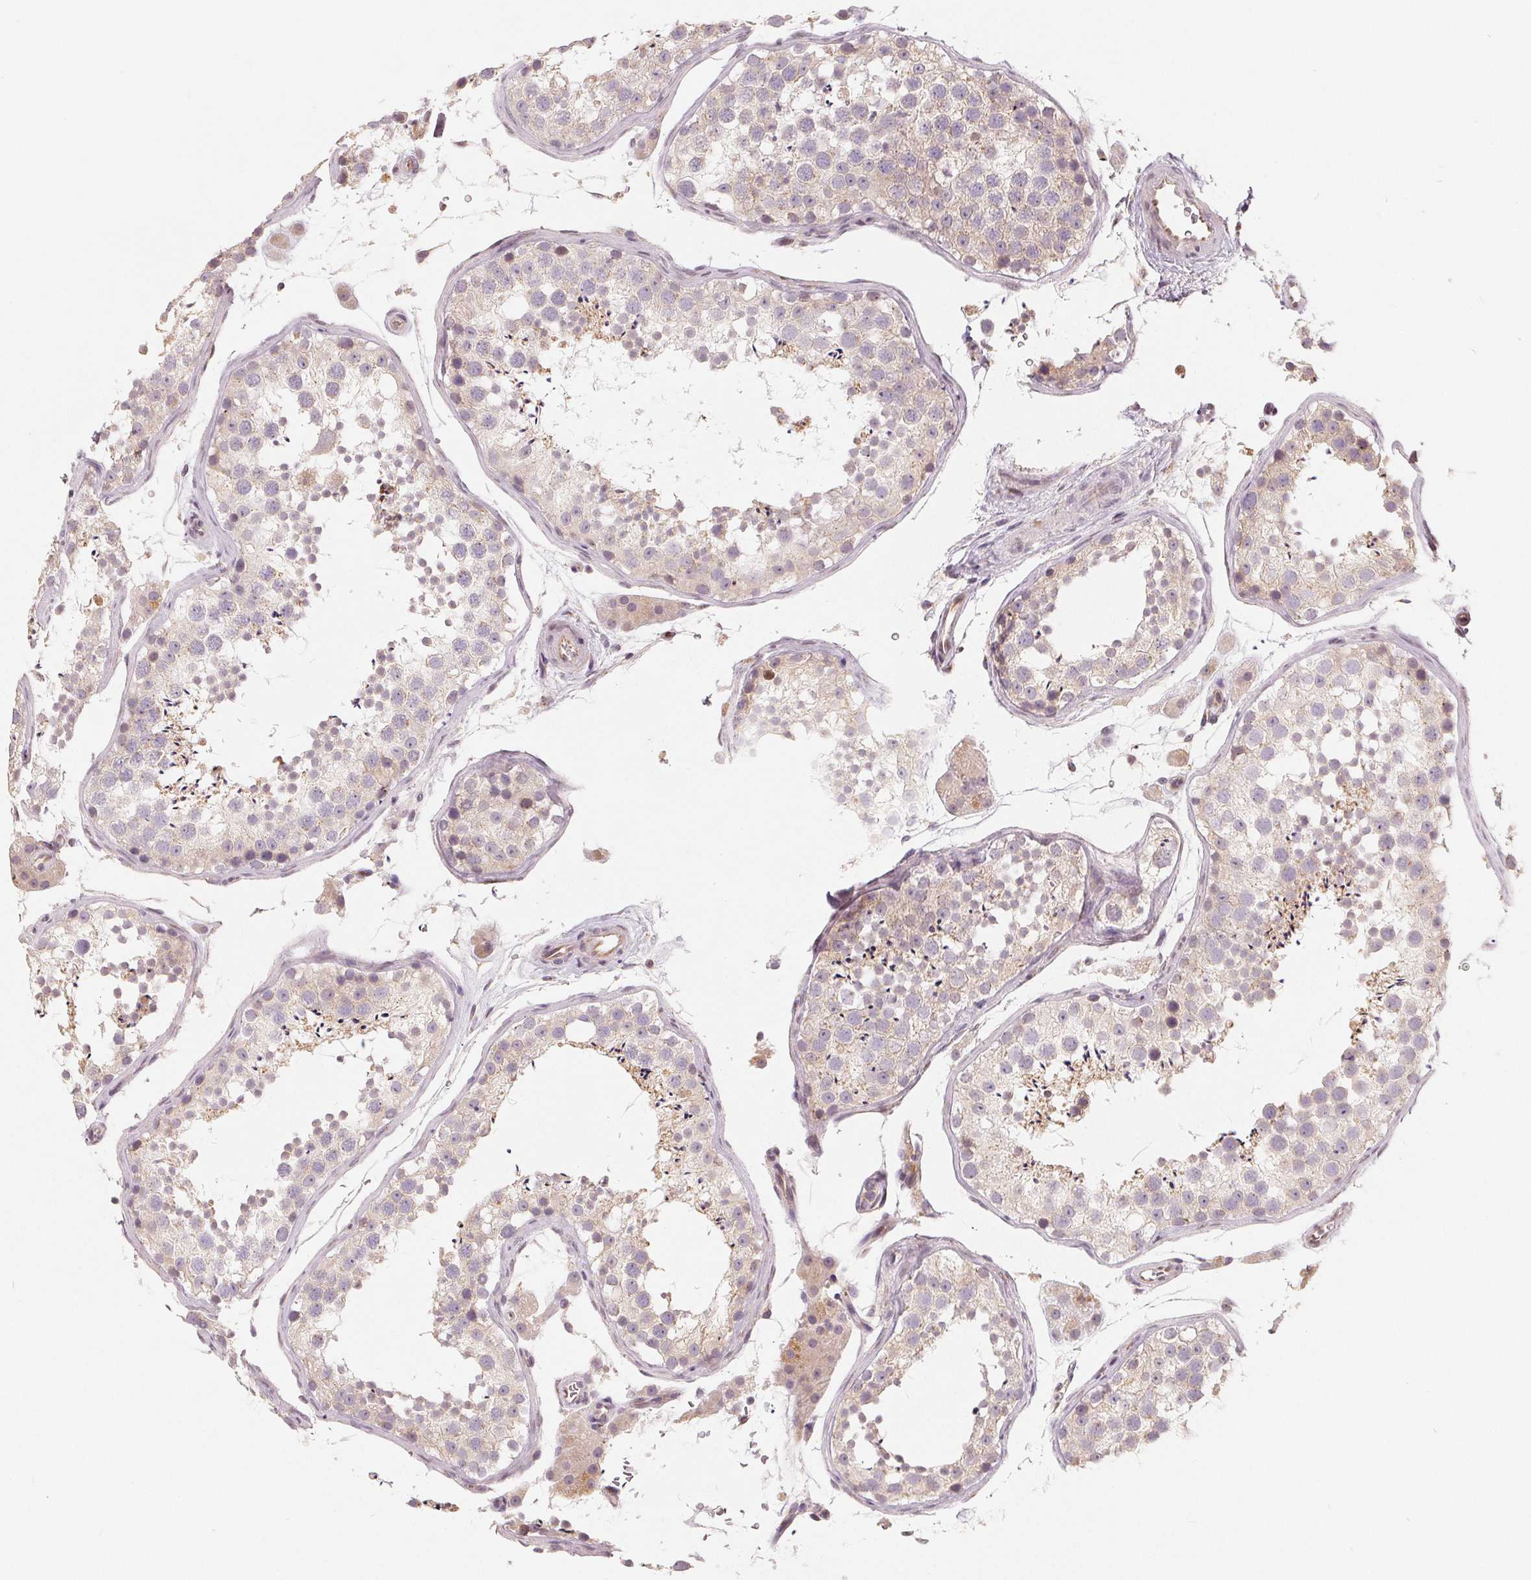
{"staining": {"intensity": "weak", "quantity": "<25%", "location": "cytoplasmic/membranous"}, "tissue": "testis", "cell_type": "Cells in seminiferous ducts", "image_type": "normal", "snomed": [{"axis": "morphology", "description": "Normal tissue, NOS"}, {"axis": "topography", "description": "Testis"}], "caption": "Cells in seminiferous ducts show no significant staining in benign testis.", "gene": "TMSB15B", "patient": {"sex": "male", "age": 41}}